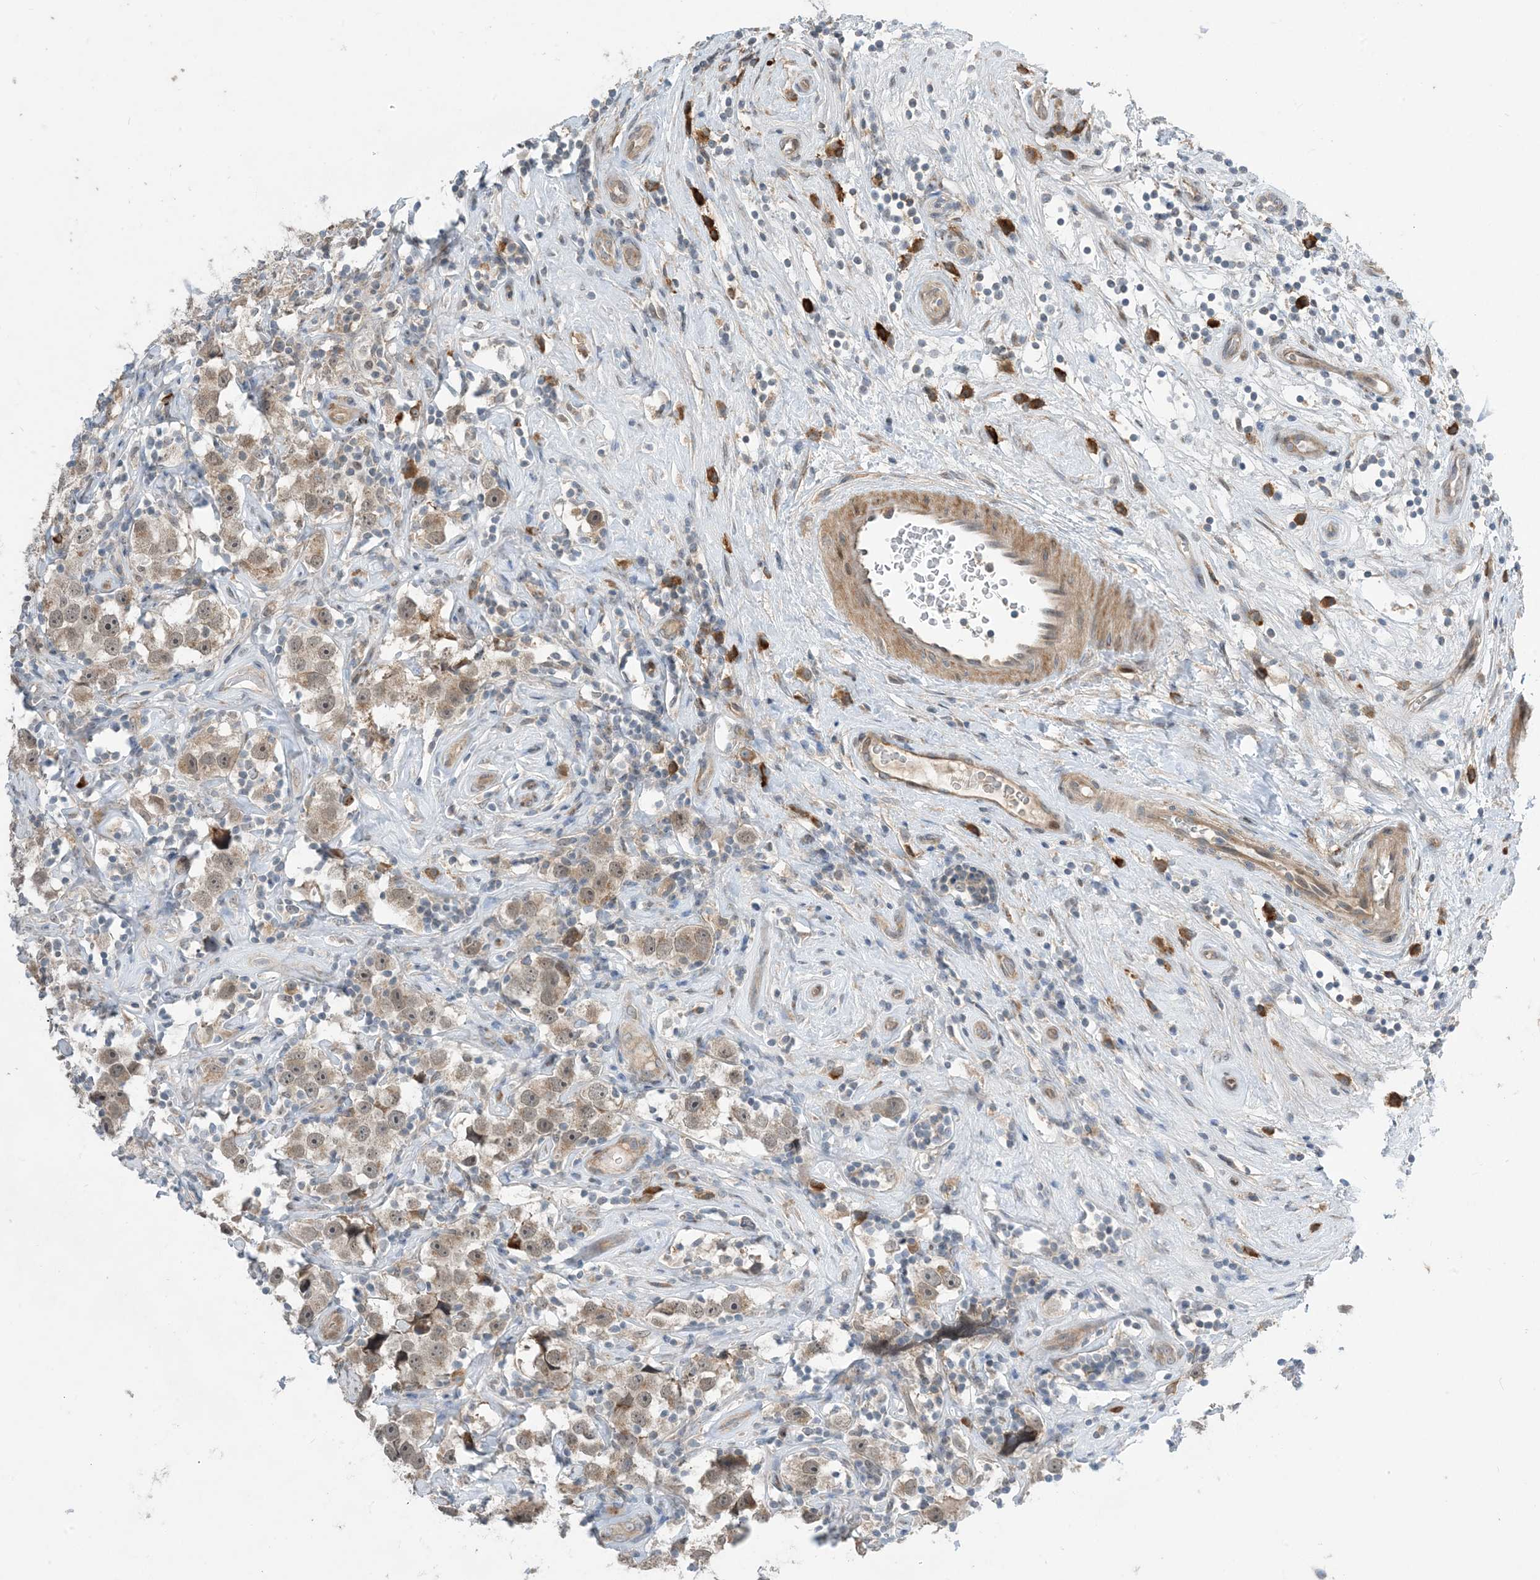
{"staining": {"intensity": "weak", "quantity": ">75%", "location": "cytoplasmic/membranous,nuclear"}, "tissue": "testis cancer", "cell_type": "Tumor cells", "image_type": "cancer", "snomed": [{"axis": "morphology", "description": "Seminoma, NOS"}, {"axis": "topography", "description": "Testis"}], "caption": "Protein positivity by immunohistochemistry demonstrates weak cytoplasmic/membranous and nuclear positivity in approximately >75% of tumor cells in seminoma (testis).", "gene": "PHOSPHO2", "patient": {"sex": "male", "age": 49}}